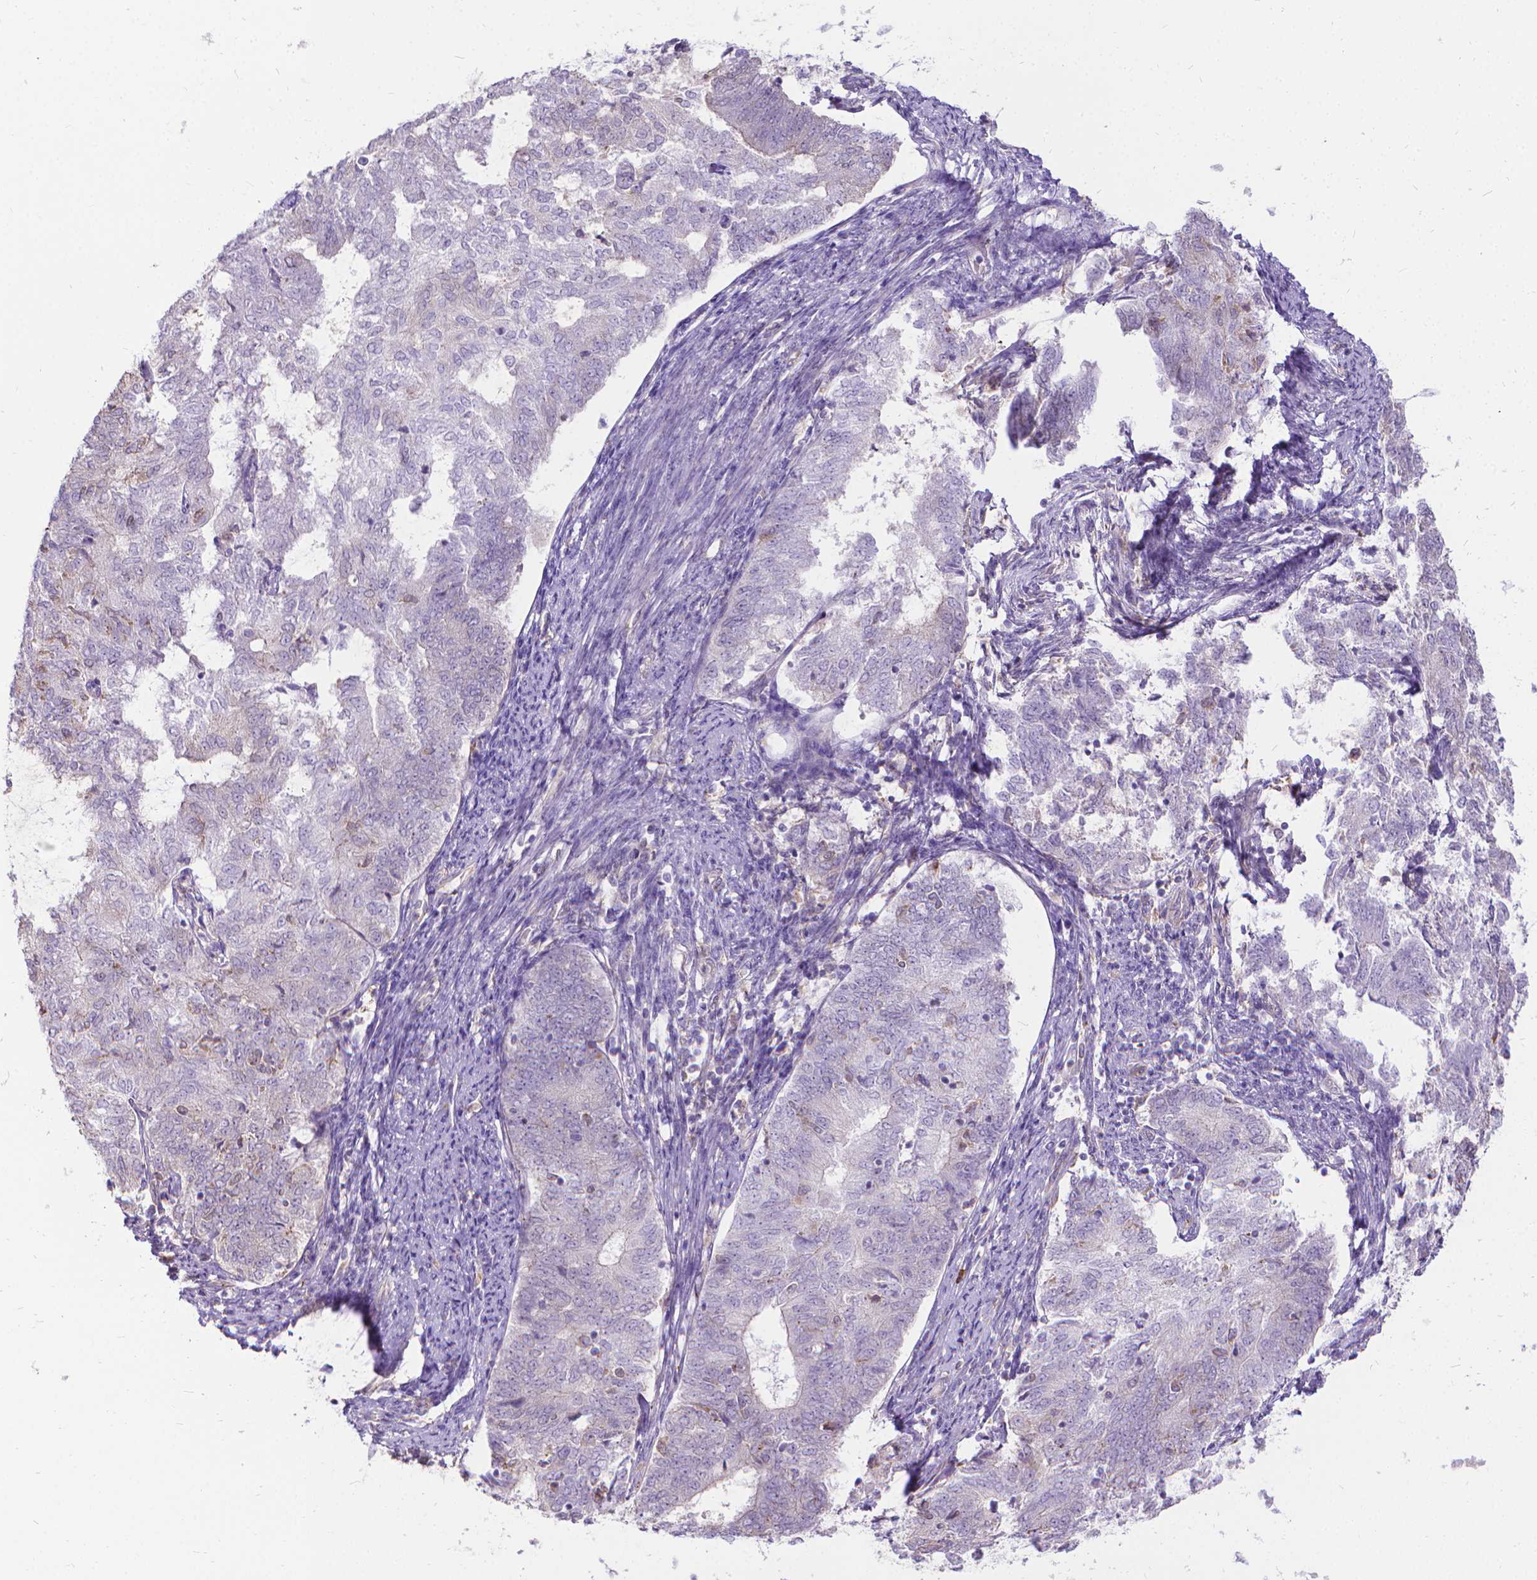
{"staining": {"intensity": "negative", "quantity": "none", "location": "none"}, "tissue": "endometrial cancer", "cell_type": "Tumor cells", "image_type": "cancer", "snomed": [{"axis": "morphology", "description": "Adenocarcinoma, NOS"}, {"axis": "topography", "description": "Endometrium"}], "caption": "The image displays no significant staining in tumor cells of endometrial cancer (adenocarcinoma). The staining was performed using DAB (3,3'-diaminobenzidine) to visualize the protein expression in brown, while the nuclei were stained in blue with hematoxylin (Magnification: 20x).", "gene": "CFAP299", "patient": {"sex": "female", "age": 65}}